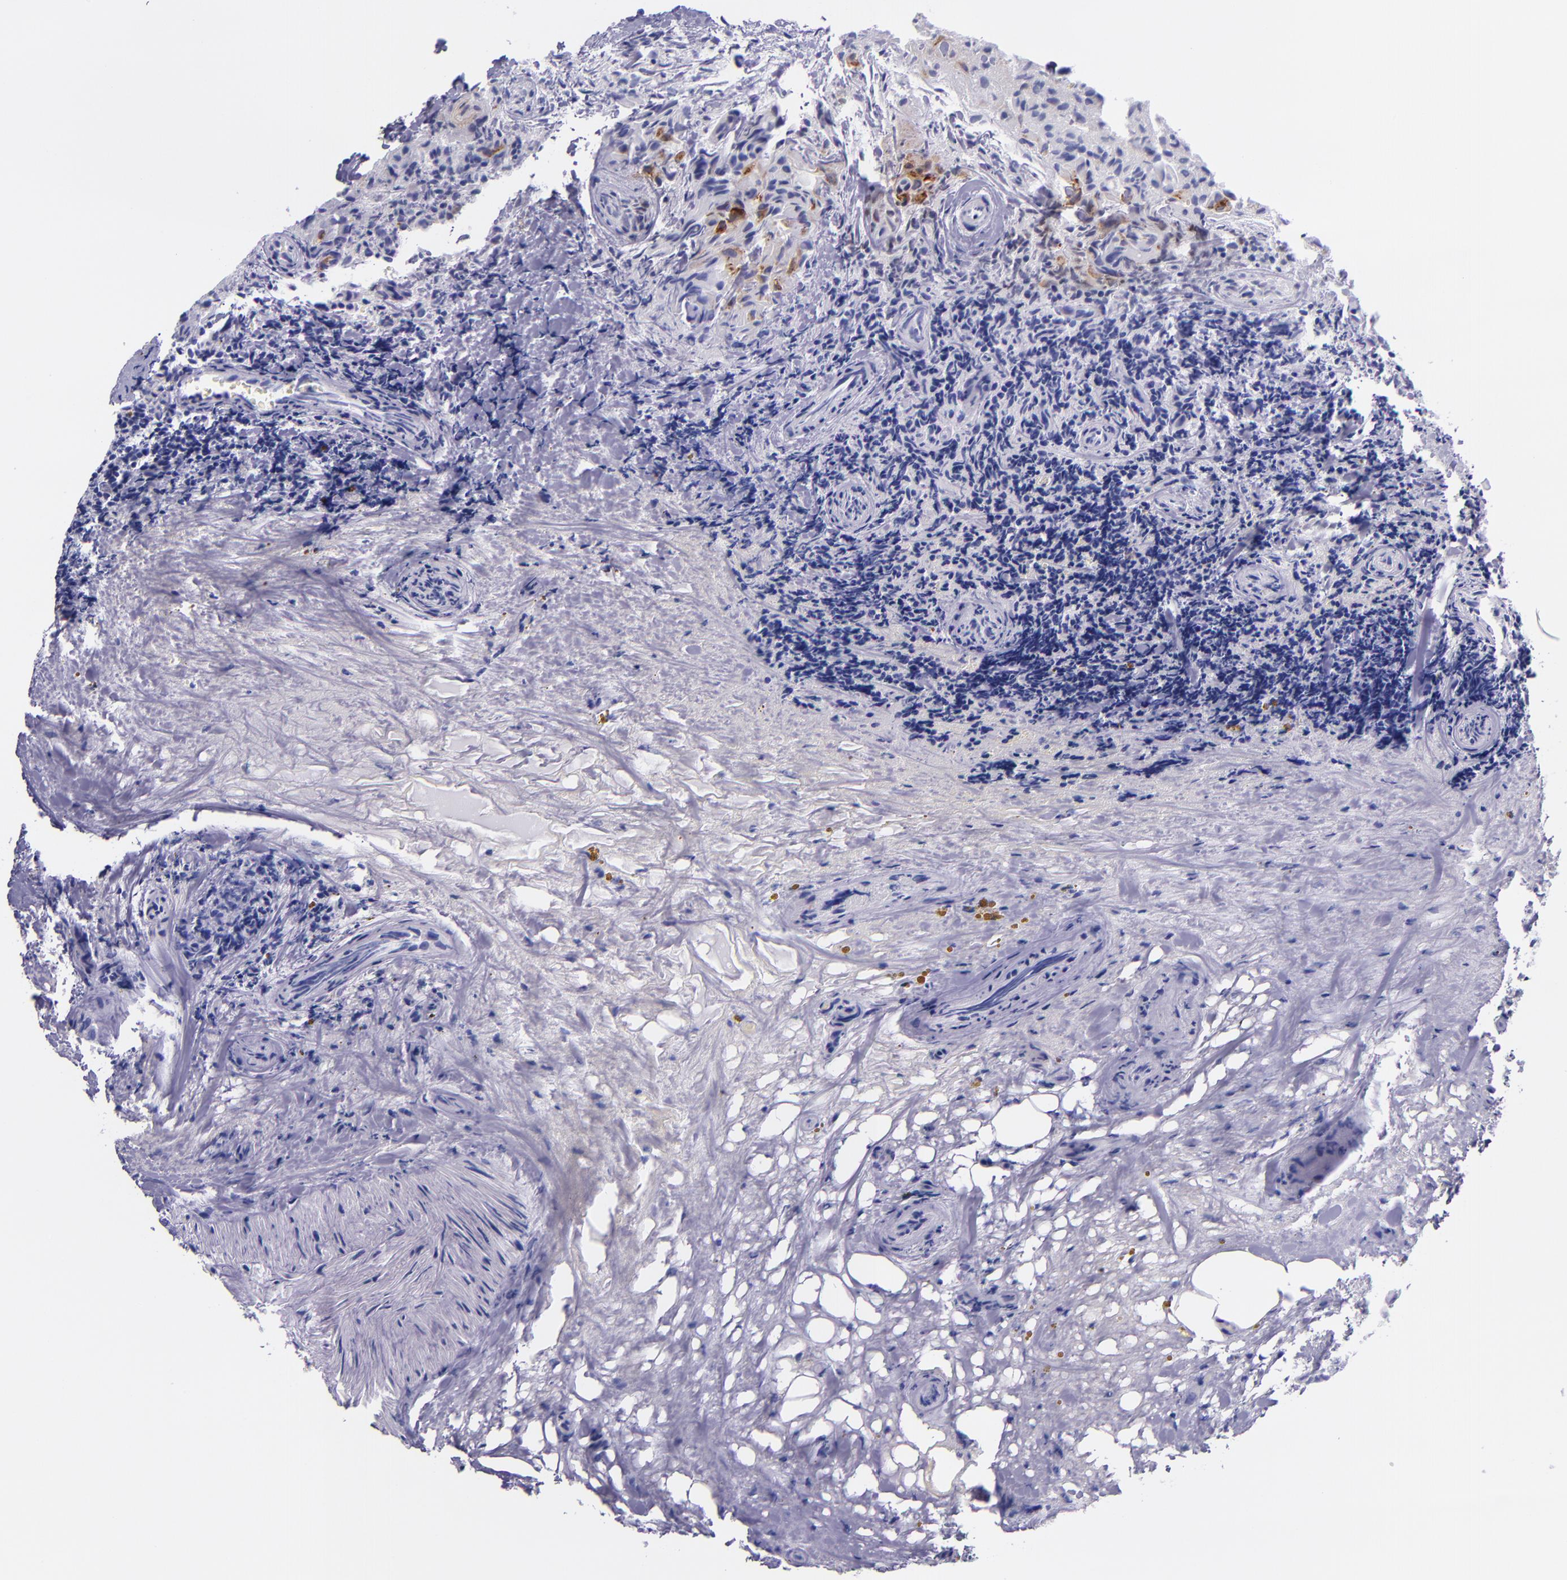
{"staining": {"intensity": "weak", "quantity": "25%-75%", "location": "cytoplasmic/membranous"}, "tissue": "thyroid cancer", "cell_type": "Tumor cells", "image_type": "cancer", "snomed": [{"axis": "morphology", "description": "Papillary adenocarcinoma, NOS"}, {"axis": "topography", "description": "Thyroid gland"}], "caption": "Human thyroid cancer stained with a protein marker exhibits weak staining in tumor cells.", "gene": "SLPI", "patient": {"sex": "female", "age": 71}}